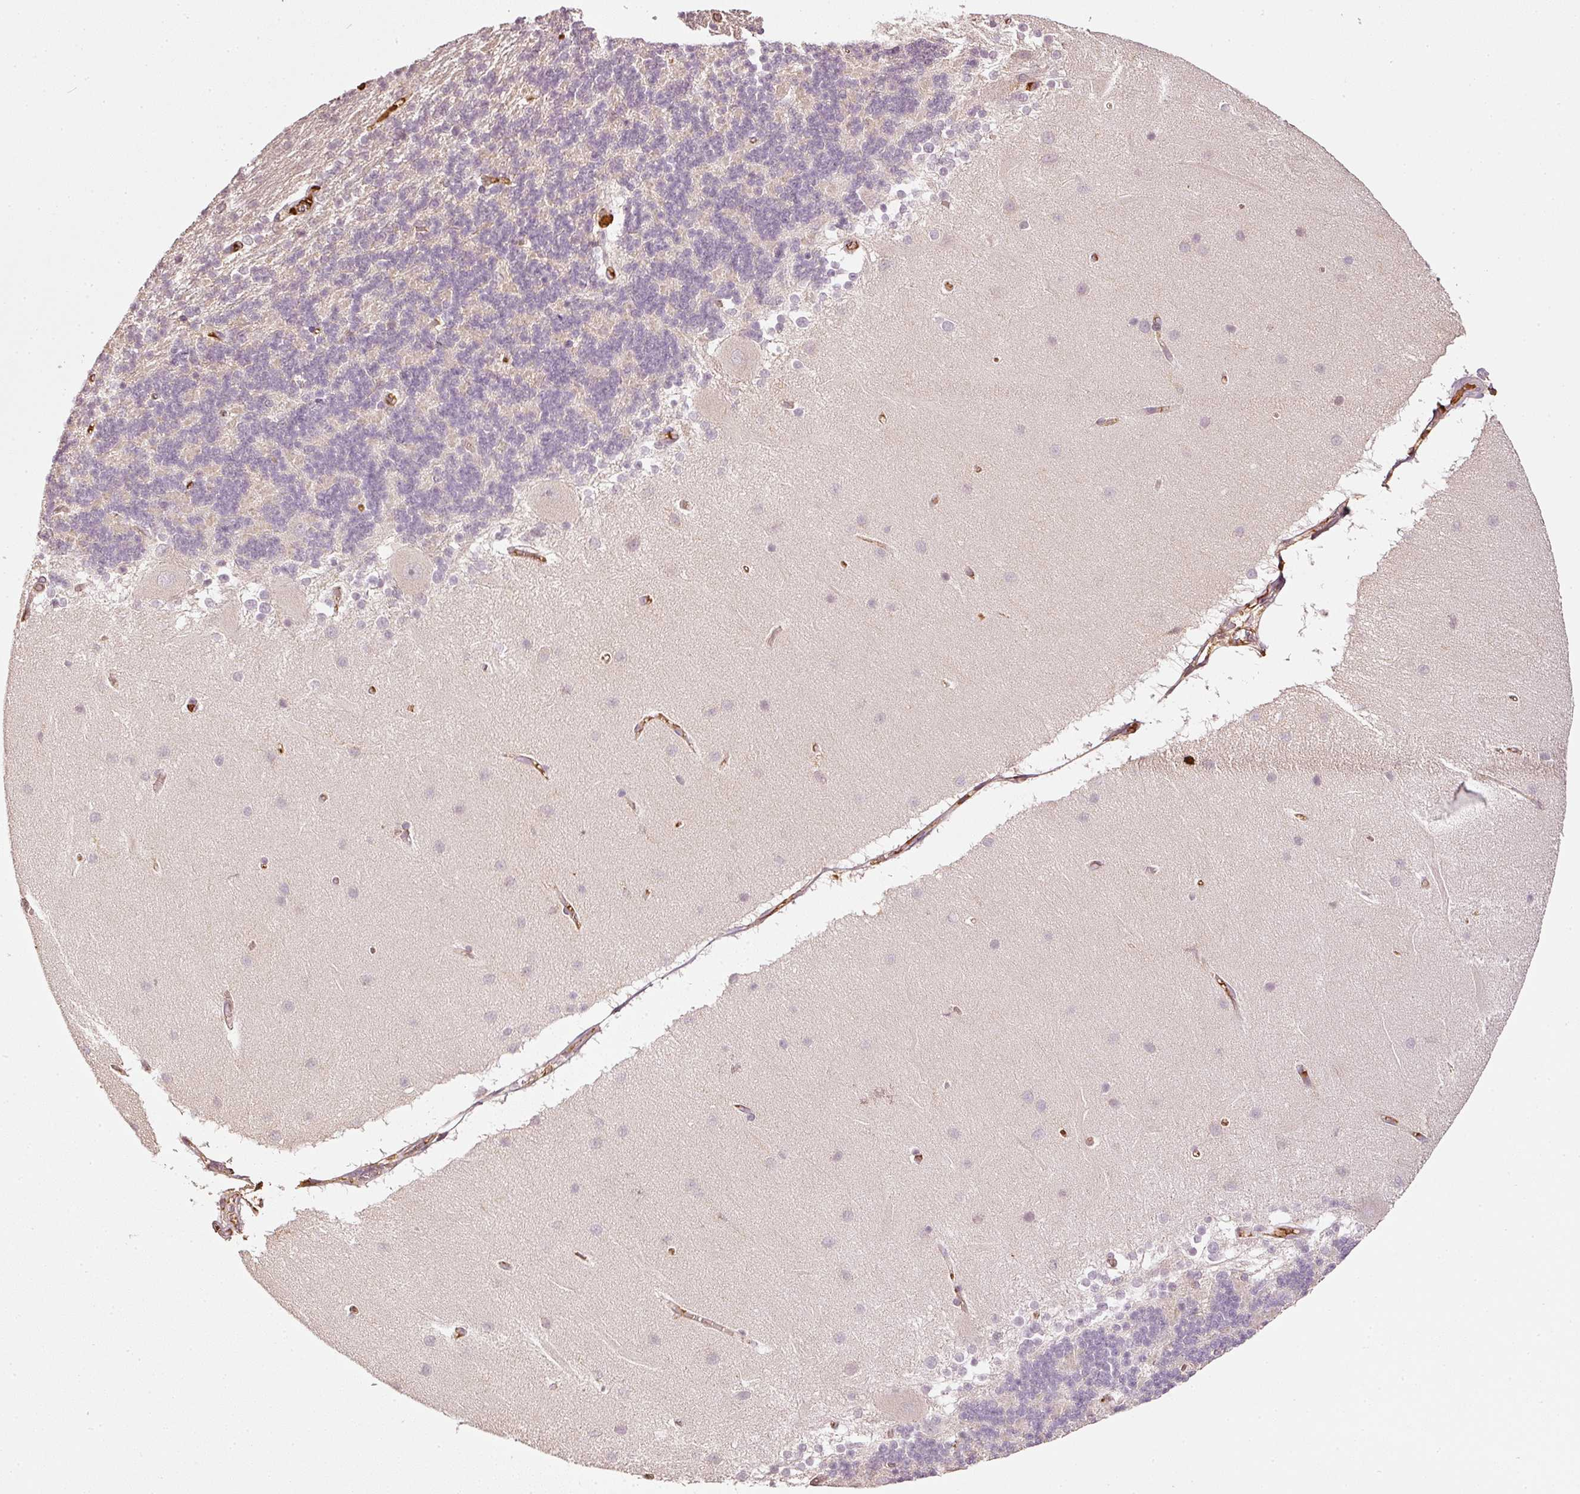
{"staining": {"intensity": "negative", "quantity": "none", "location": "none"}, "tissue": "cerebellum", "cell_type": "Cells in granular layer", "image_type": "normal", "snomed": [{"axis": "morphology", "description": "Normal tissue, NOS"}, {"axis": "topography", "description": "Cerebellum"}], "caption": "Immunohistochemistry (IHC) micrograph of unremarkable human cerebellum stained for a protein (brown), which reveals no expression in cells in granular layer.", "gene": "EVL", "patient": {"sex": "female", "age": 54}}